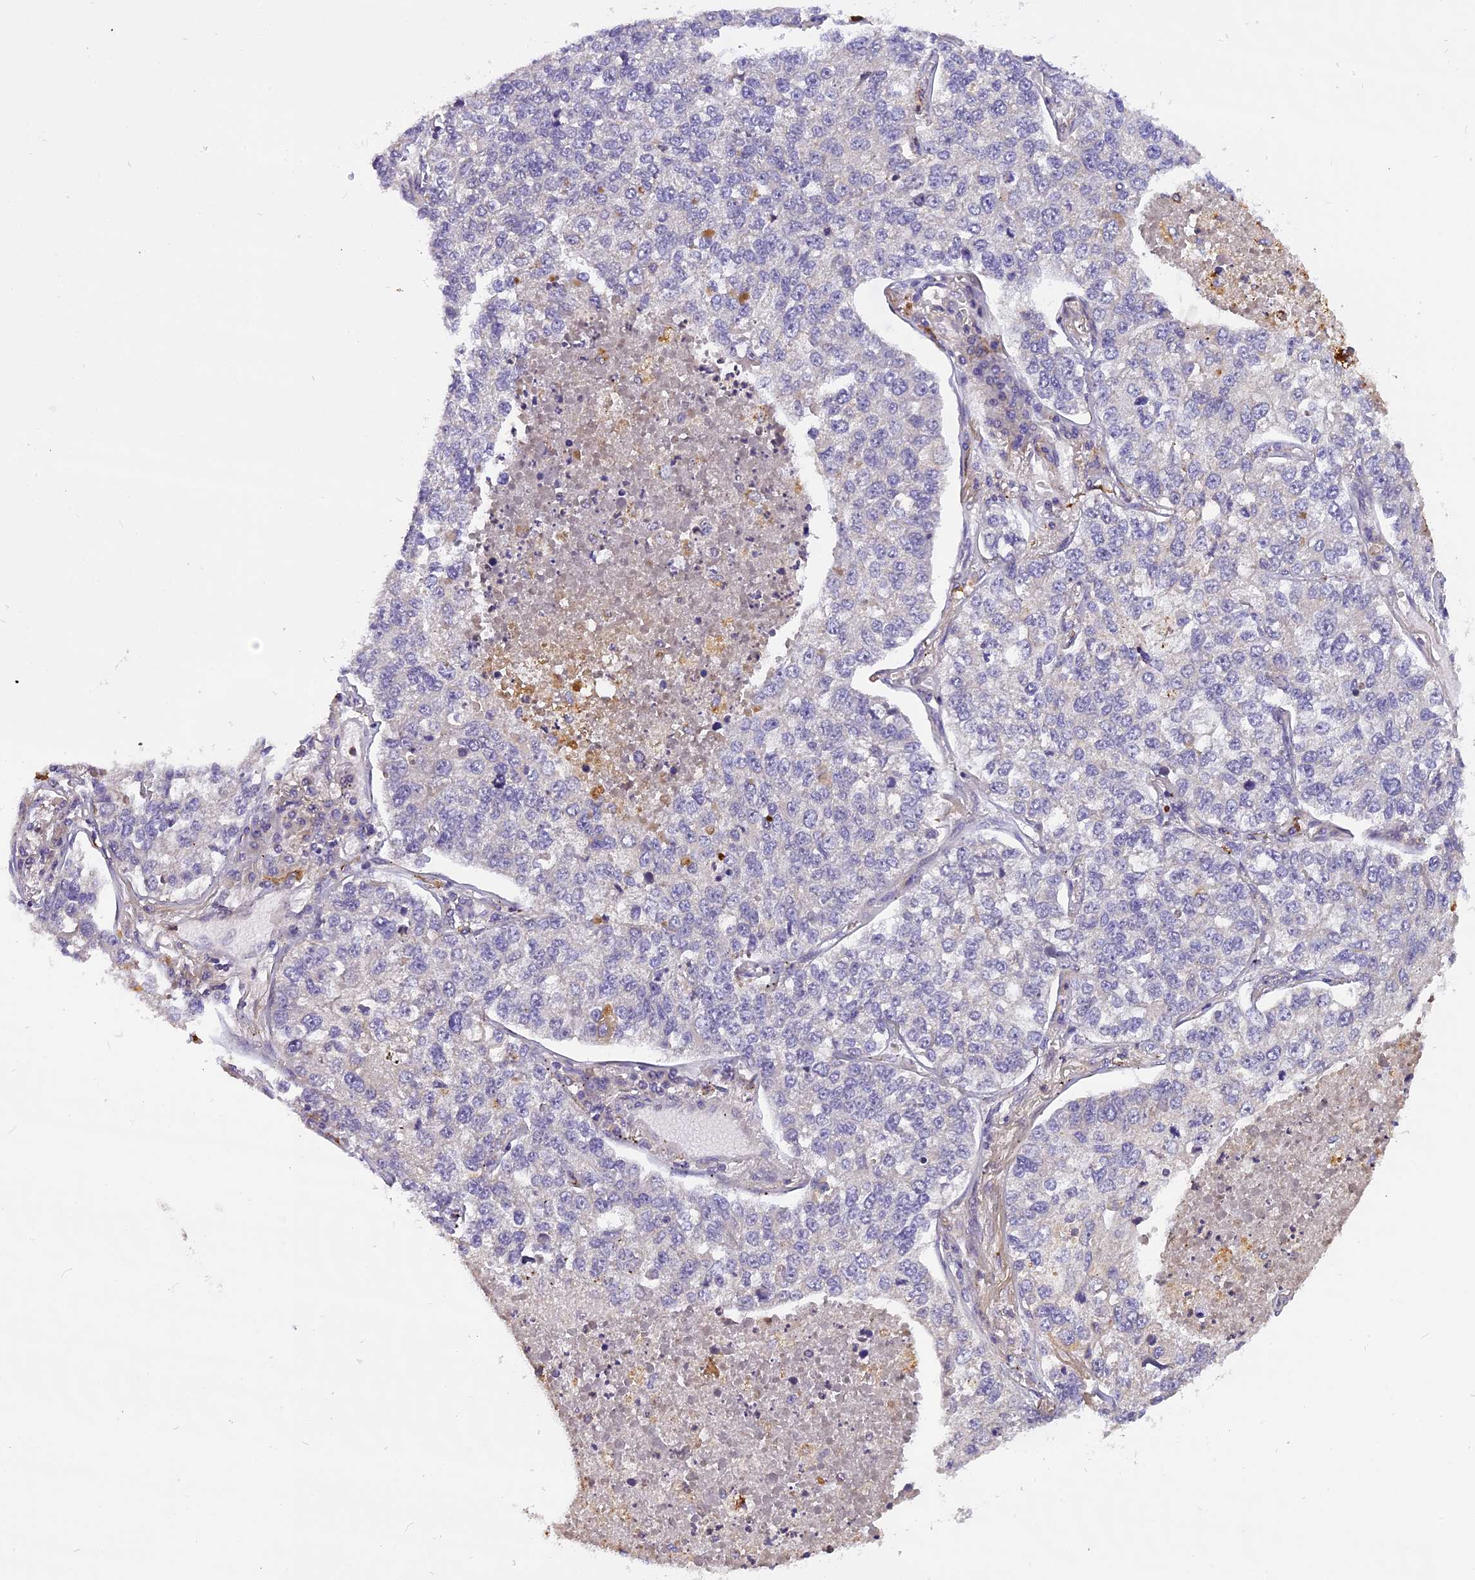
{"staining": {"intensity": "negative", "quantity": "none", "location": "none"}, "tissue": "lung cancer", "cell_type": "Tumor cells", "image_type": "cancer", "snomed": [{"axis": "morphology", "description": "Adenocarcinoma, NOS"}, {"axis": "topography", "description": "Lung"}], "caption": "The histopathology image demonstrates no staining of tumor cells in lung adenocarcinoma.", "gene": "FNIP2", "patient": {"sex": "male", "age": 49}}